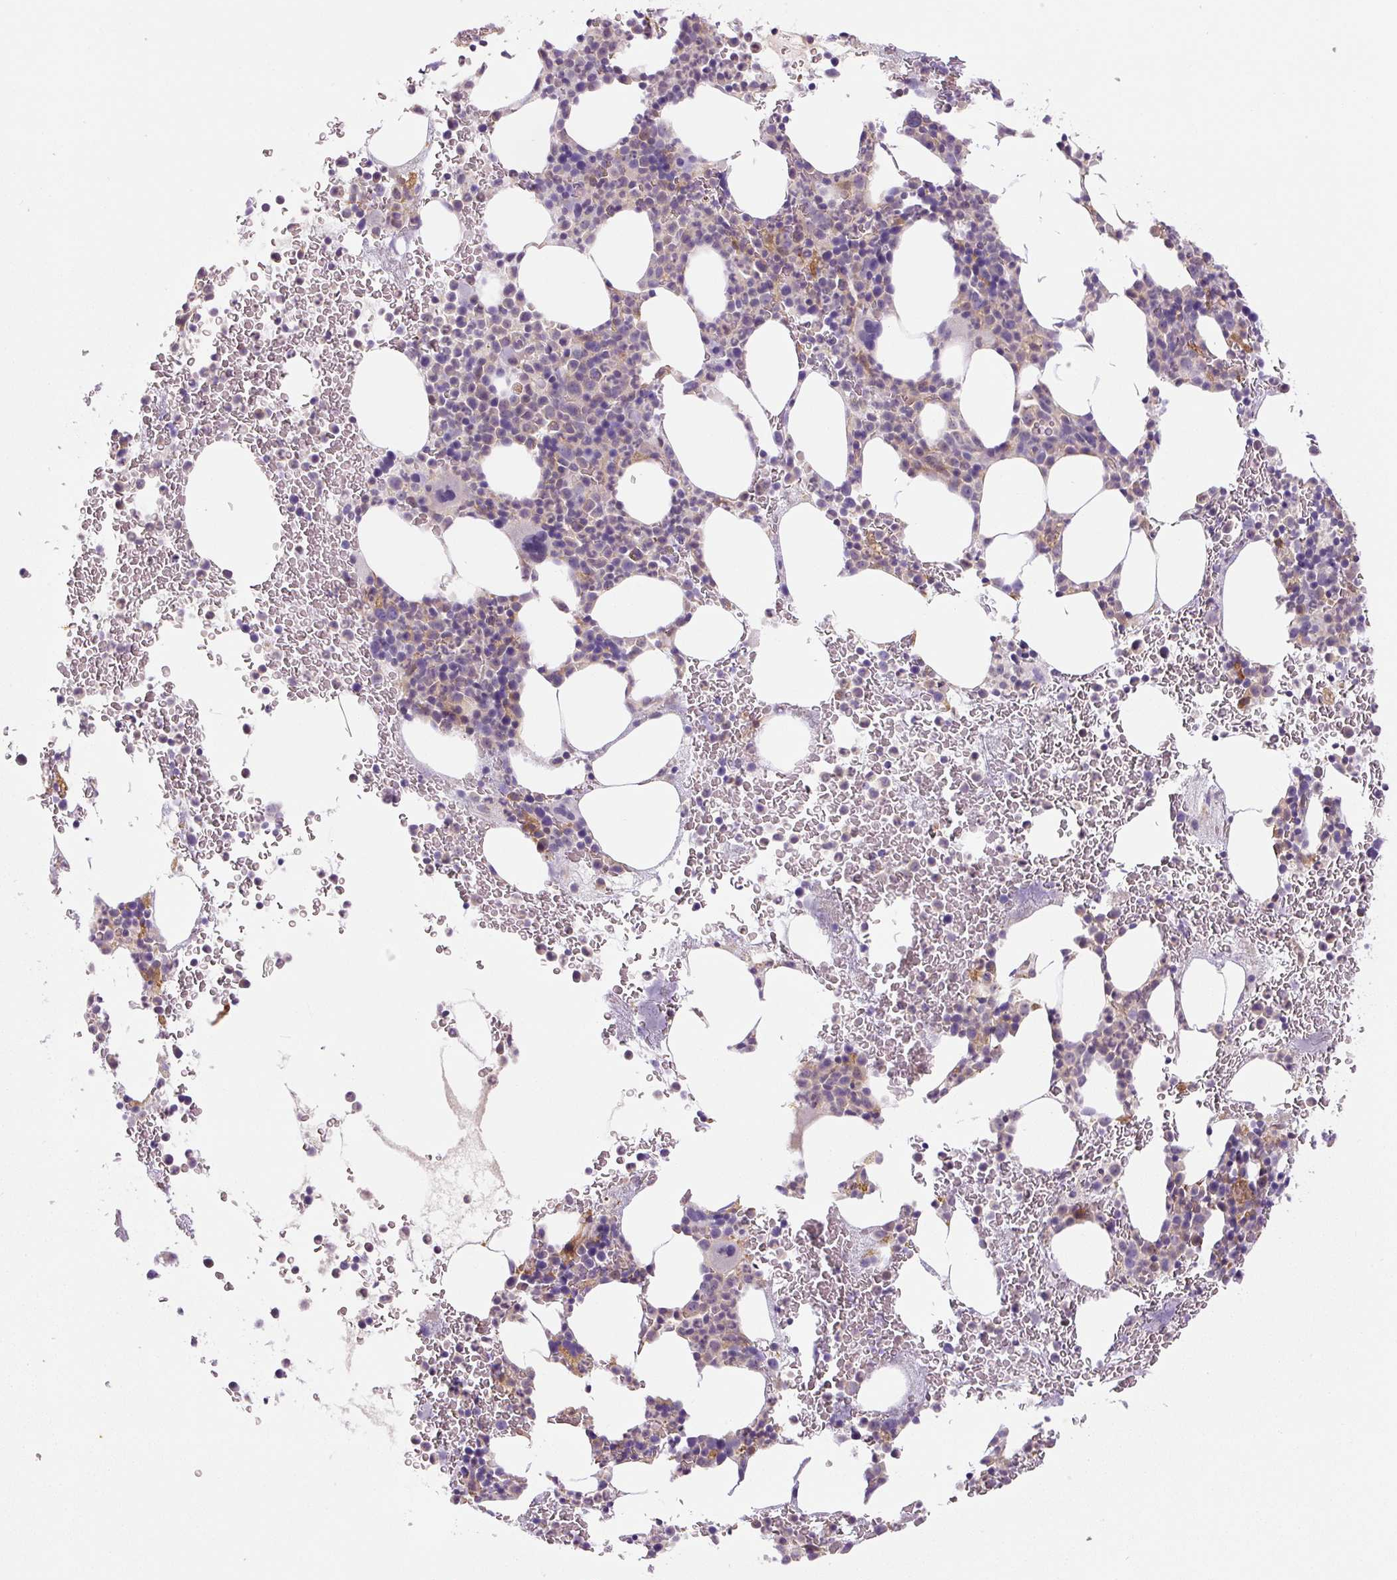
{"staining": {"intensity": "negative", "quantity": "none", "location": "none"}, "tissue": "bone marrow", "cell_type": "Hematopoietic cells", "image_type": "normal", "snomed": [{"axis": "morphology", "description": "Normal tissue, NOS"}, {"axis": "topography", "description": "Bone marrow"}], "caption": "IHC photomicrograph of unremarkable human bone marrow stained for a protein (brown), which reveals no positivity in hematopoietic cells.", "gene": "SPSB2", "patient": {"sex": "male", "age": 62}}